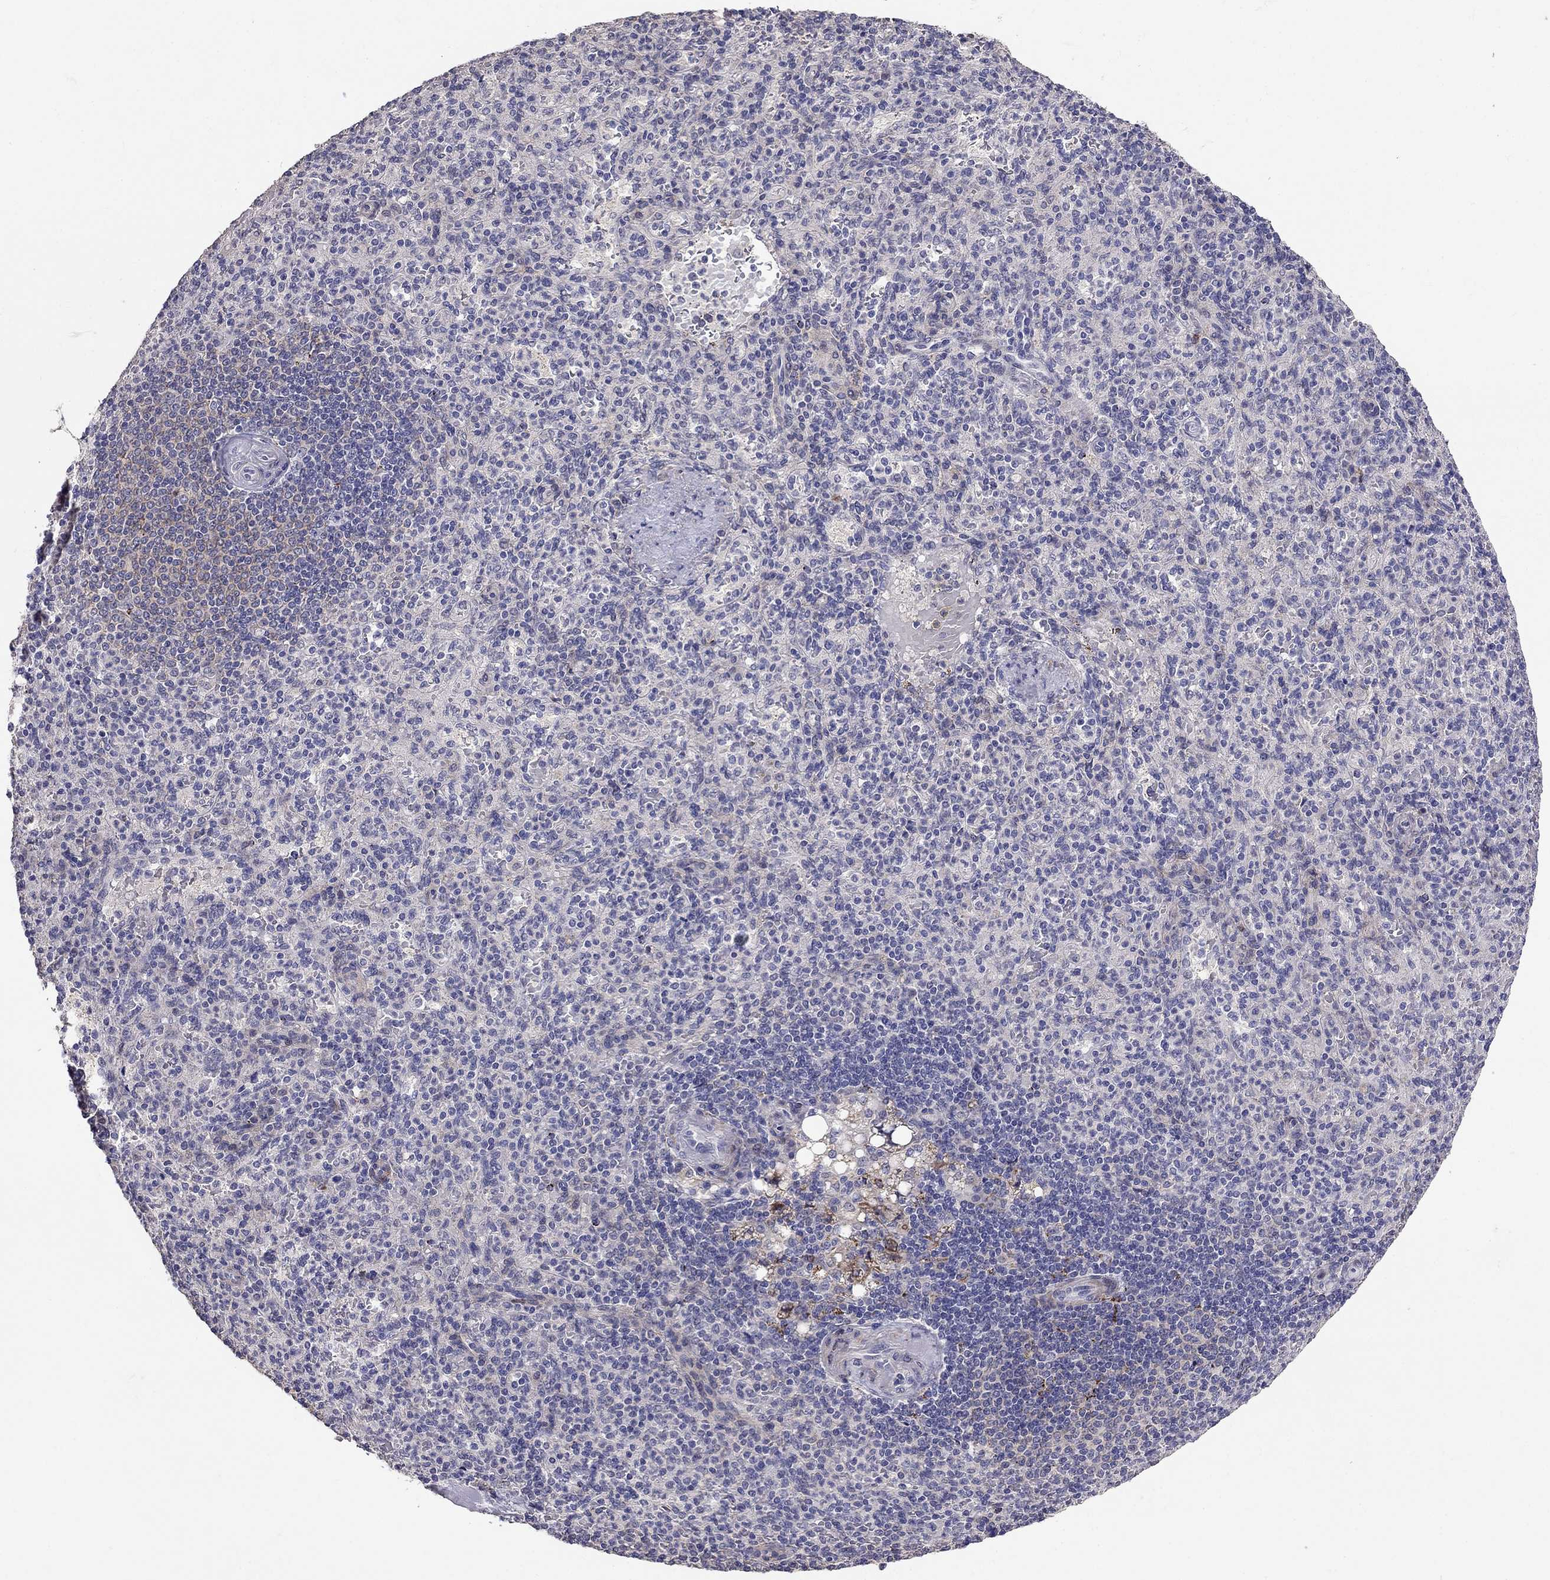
{"staining": {"intensity": "weak", "quantity": "<25%", "location": "cytoplasmic/membranous"}, "tissue": "spleen", "cell_type": "Cells in red pulp", "image_type": "normal", "snomed": [{"axis": "morphology", "description": "Normal tissue, NOS"}, {"axis": "topography", "description": "Spleen"}], "caption": "Cells in red pulp are negative for brown protein staining in unremarkable spleen. Brightfield microscopy of IHC stained with DAB (3,3'-diaminobenzidine) (brown) and hematoxylin (blue), captured at high magnification.", "gene": "MAGEB4", "patient": {"sex": "female", "age": 74}}